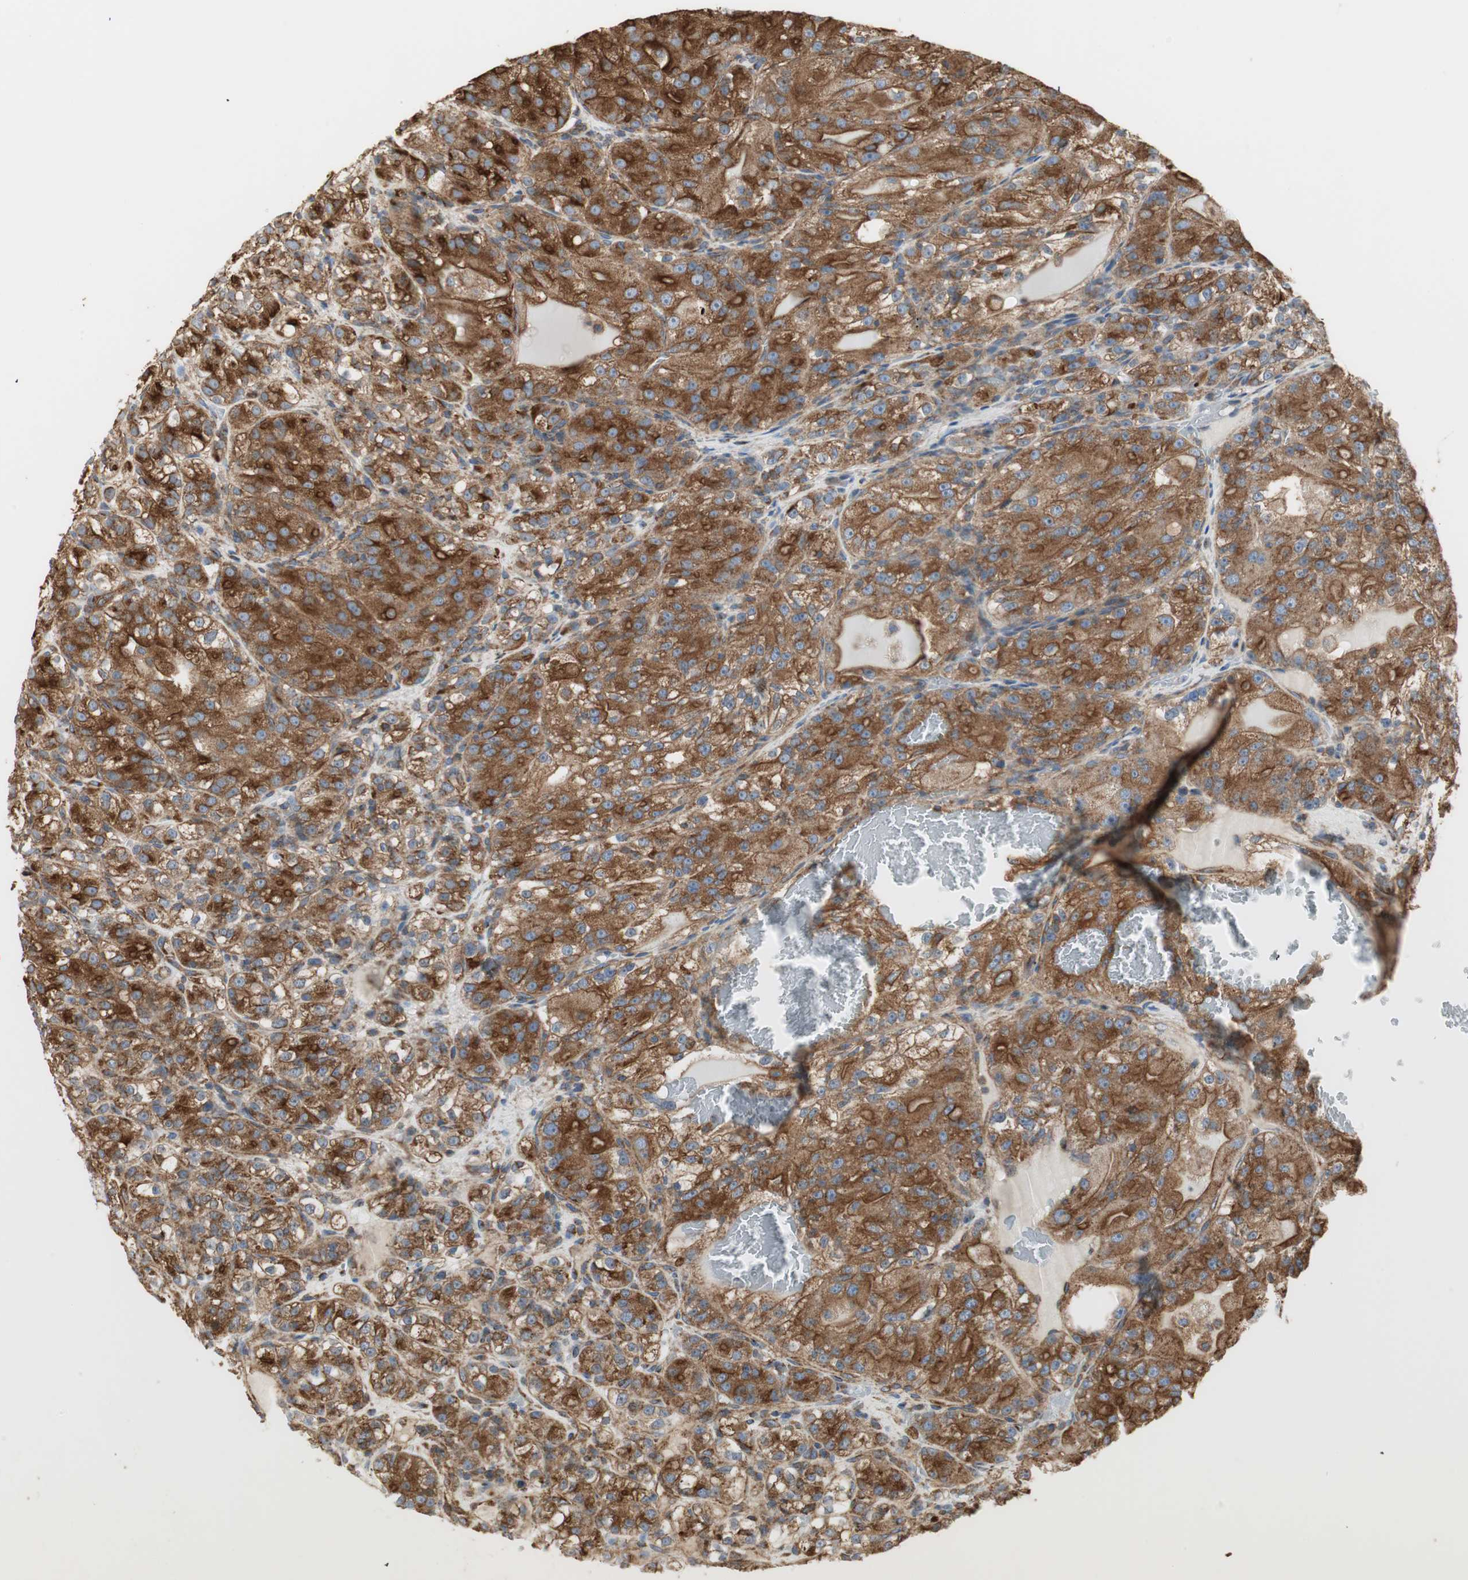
{"staining": {"intensity": "strong", "quantity": ">75%", "location": "cytoplasmic/membranous"}, "tissue": "renal cancer", "cell_type": "Tumor cells", "image_type": "cancer", "snomed": [{"axis": "morphology", "description": "Normal tissue, NOS"}, {"axis": "morphology", "description": "Adenocarcinoma, NOS"}, {"axis": "topography", "description": "Kidney"}], "caption": "Immunohistochemistry (IHC) (DAB) staining of human renal cancer (adenocarcinoma) exhibits strong cytoplasmic/membranous protein staining in approximately >75% of tumor cells. The staining was performed using DAB (3,3'-diaminobenzidine) to visualize the protein expression in brown, while the nuclei were stained in blue with hematoxylin (Magnification: 20x).", "gene": "H6PD", "patient": {"sex": "male", "age": 61}}